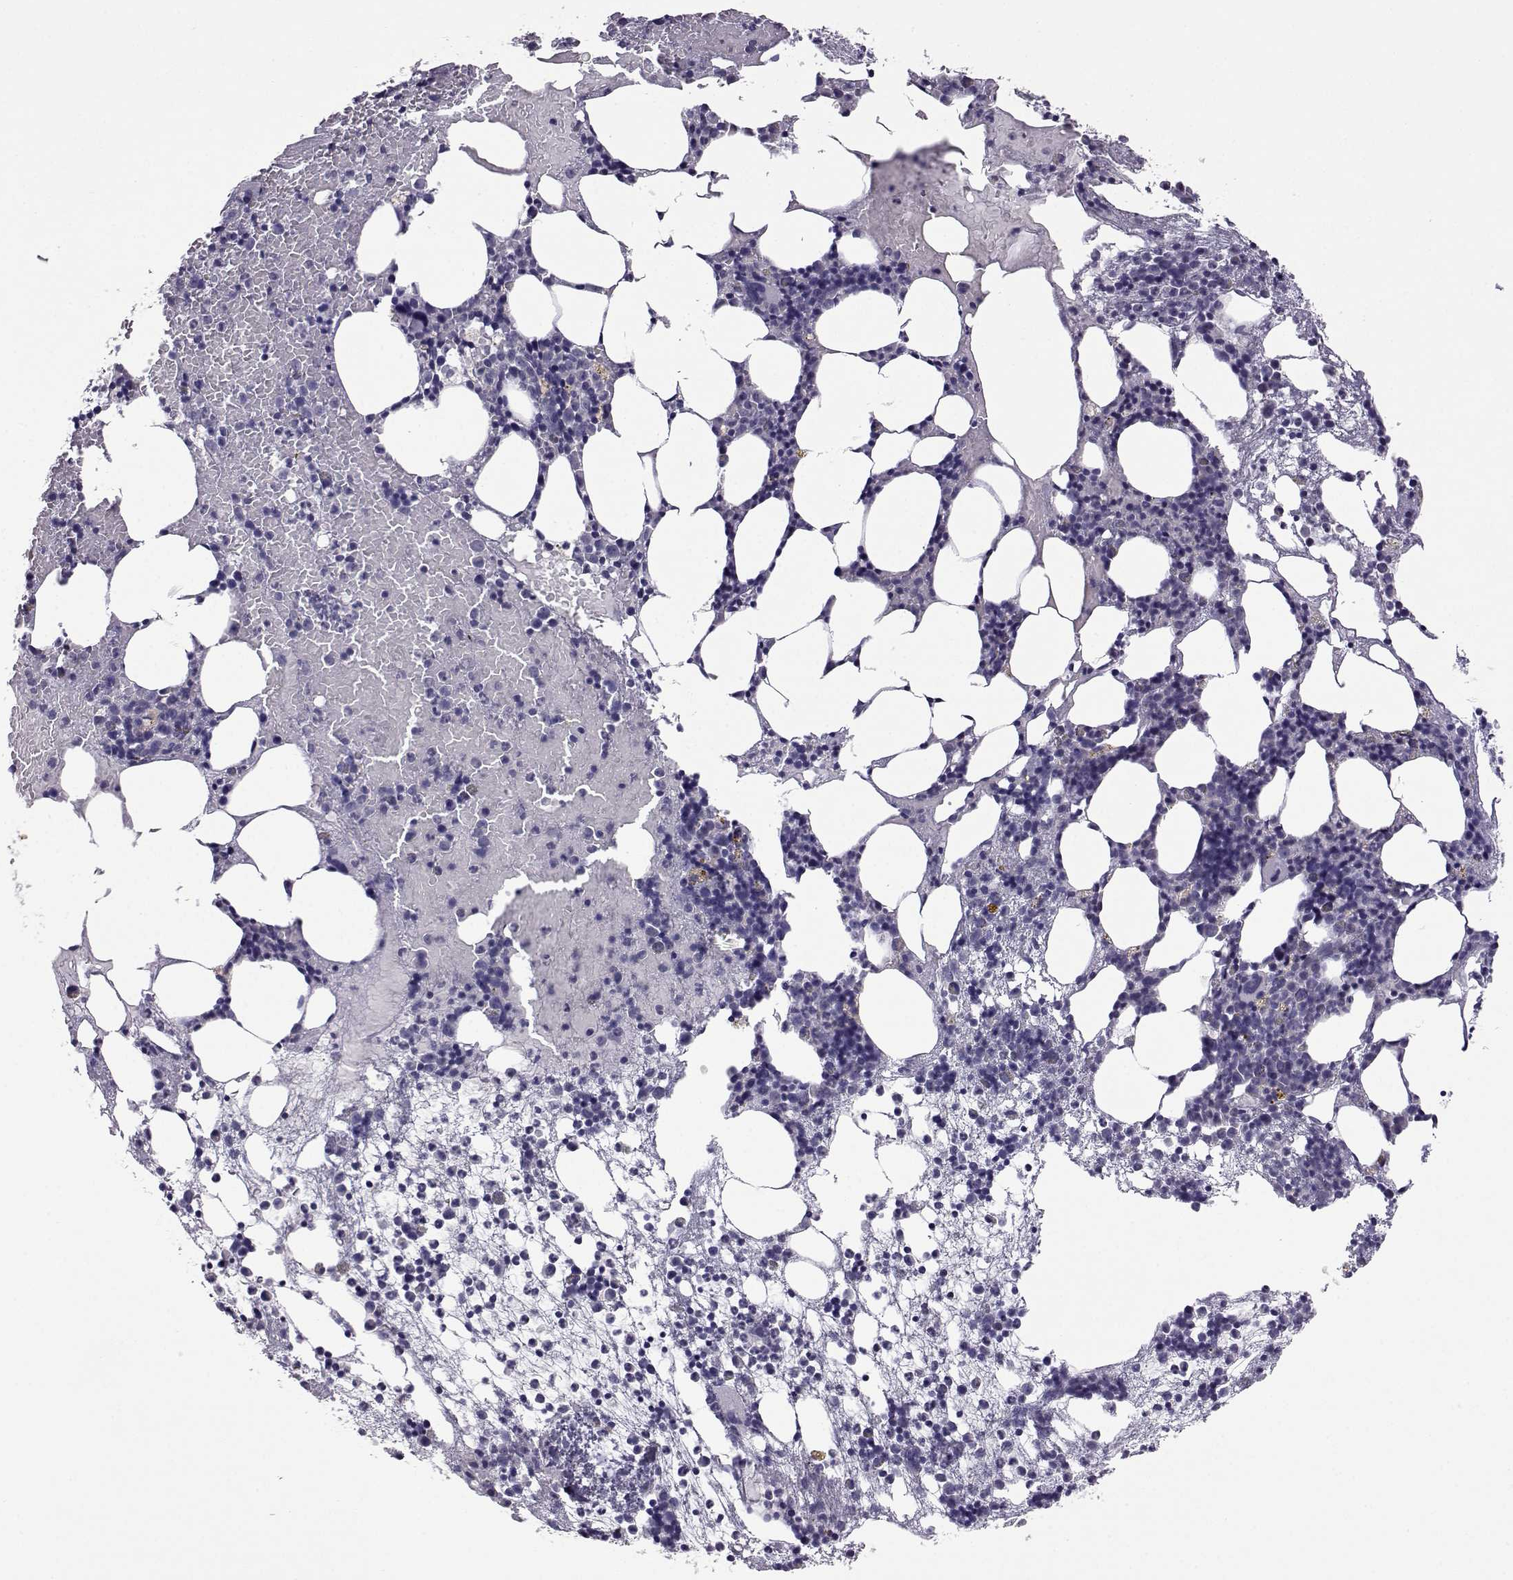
{"staining": {"intensity": "negative", "quantity": "none", "location": "none"}, "tissue": "bone marrow", "cell_type": "Hematopoietic cells", "image_type": "normal", "snomed": [{"axis": "morphology", "description": "Normal tissue, NOS"}, {"axis": "topography", "description": "Bone marrow"}], "caption": "Immunohistochemistry histopathology image of unremarkable bone marrow: bone marrow stained with DAB demonstrates no significant protein staining in hematopoietic cells. (Stains: DAB (3,3'-diaminobenzidine) immunohistochemistry with hematoxylin counter stain, Microscopy: brightfield microscopy at high magnification).", "gene": "VGF", "patient": {"sex": "male", "age": 54}}